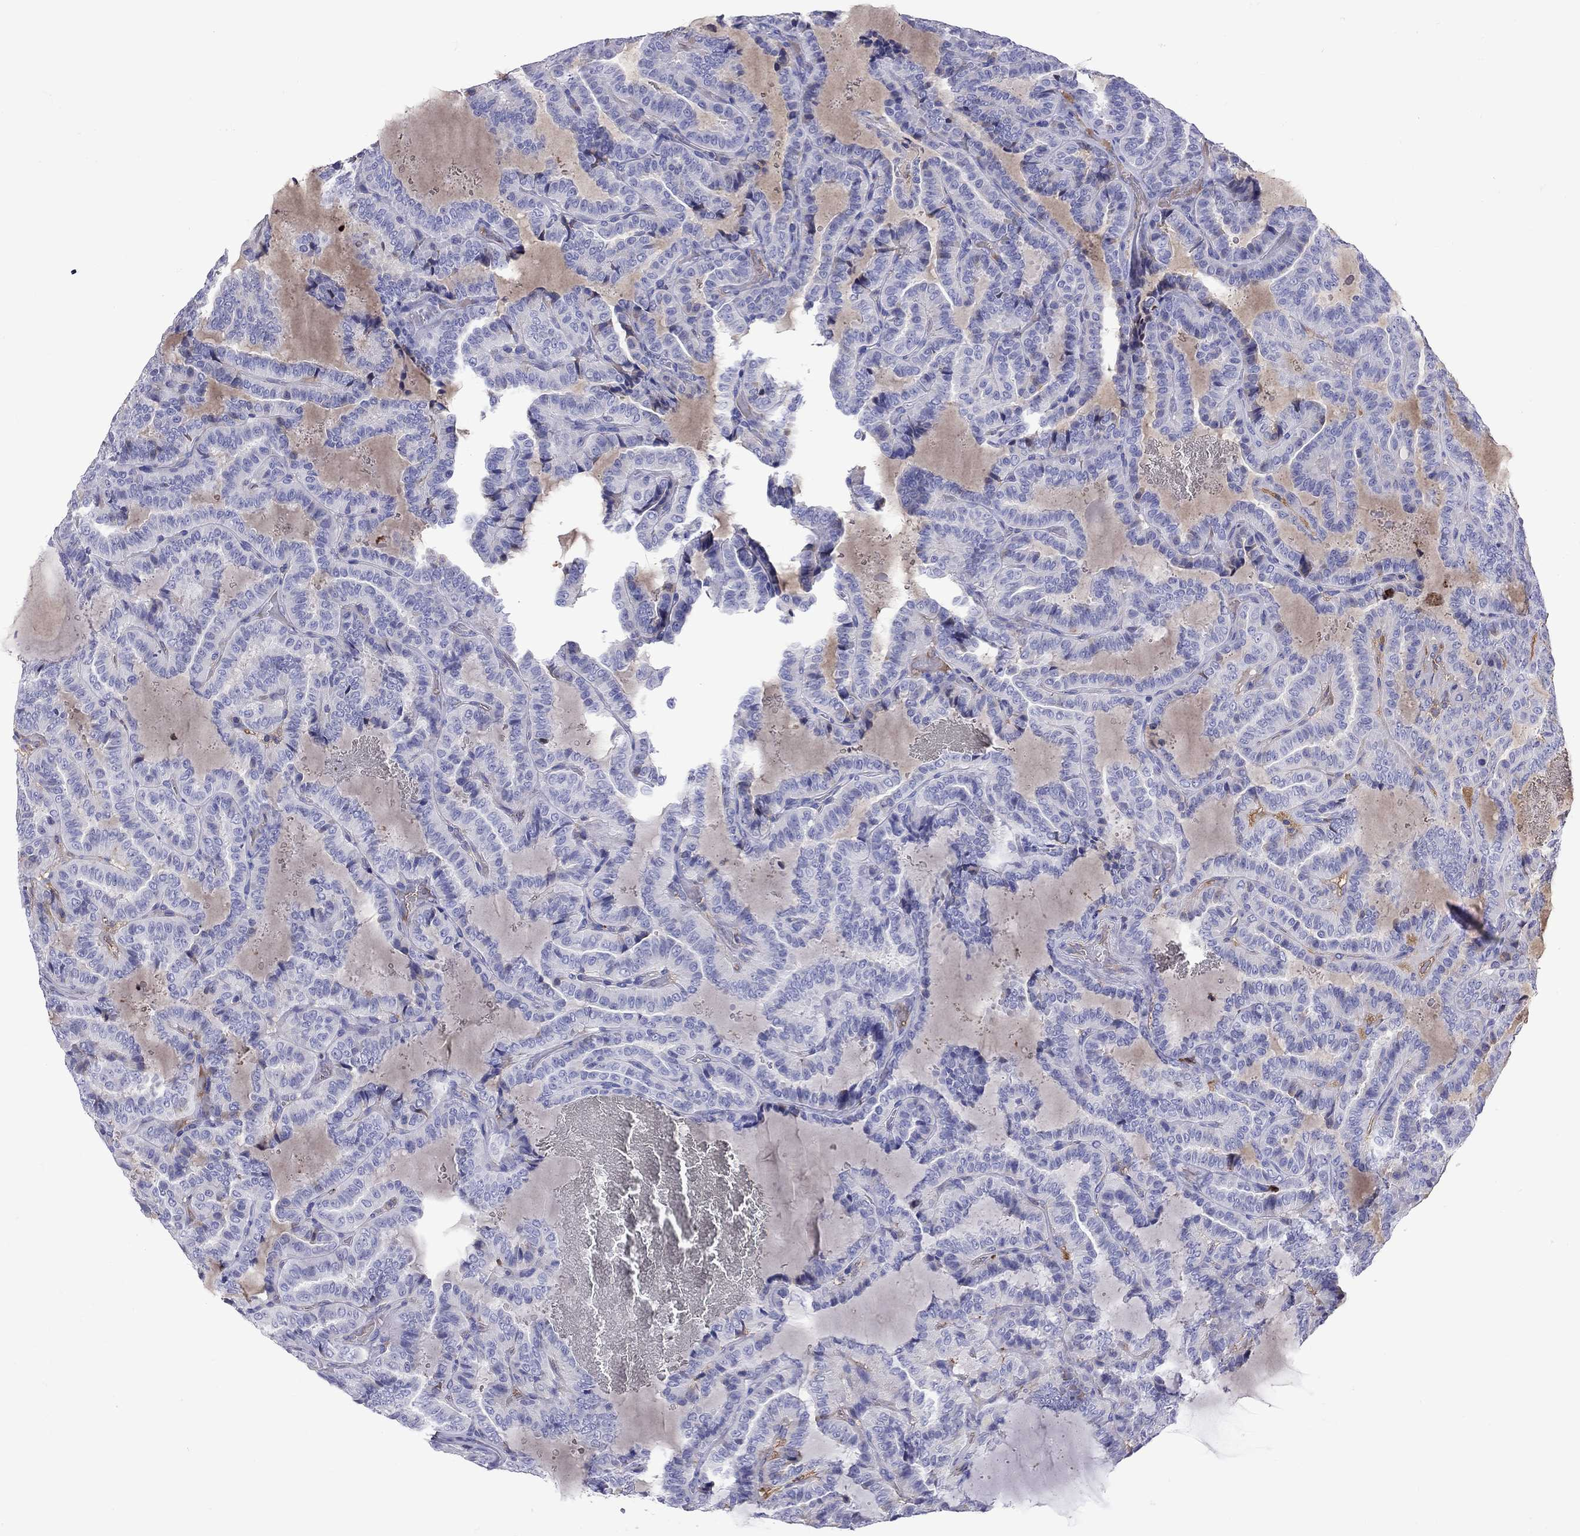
{"staining": {"intensity": "negative", "quantity": "none", "location": "none"}, "tissue": "thyroid cancer", "cell_type": "Tumor cells", "image_type": "cancer", "snomed": [{"axis": "morphology", "description": "Papillary adenocarcinoma, NOS"}, {"axis": "topography", "description": "Thyroid gland"}], "caption": "Thyroid cancer was stained to show a protein in brown. There is no significant positivity in tumor cells.", "gene": "SERPINA3", "patient": {"sex": "female", "age": 39}}